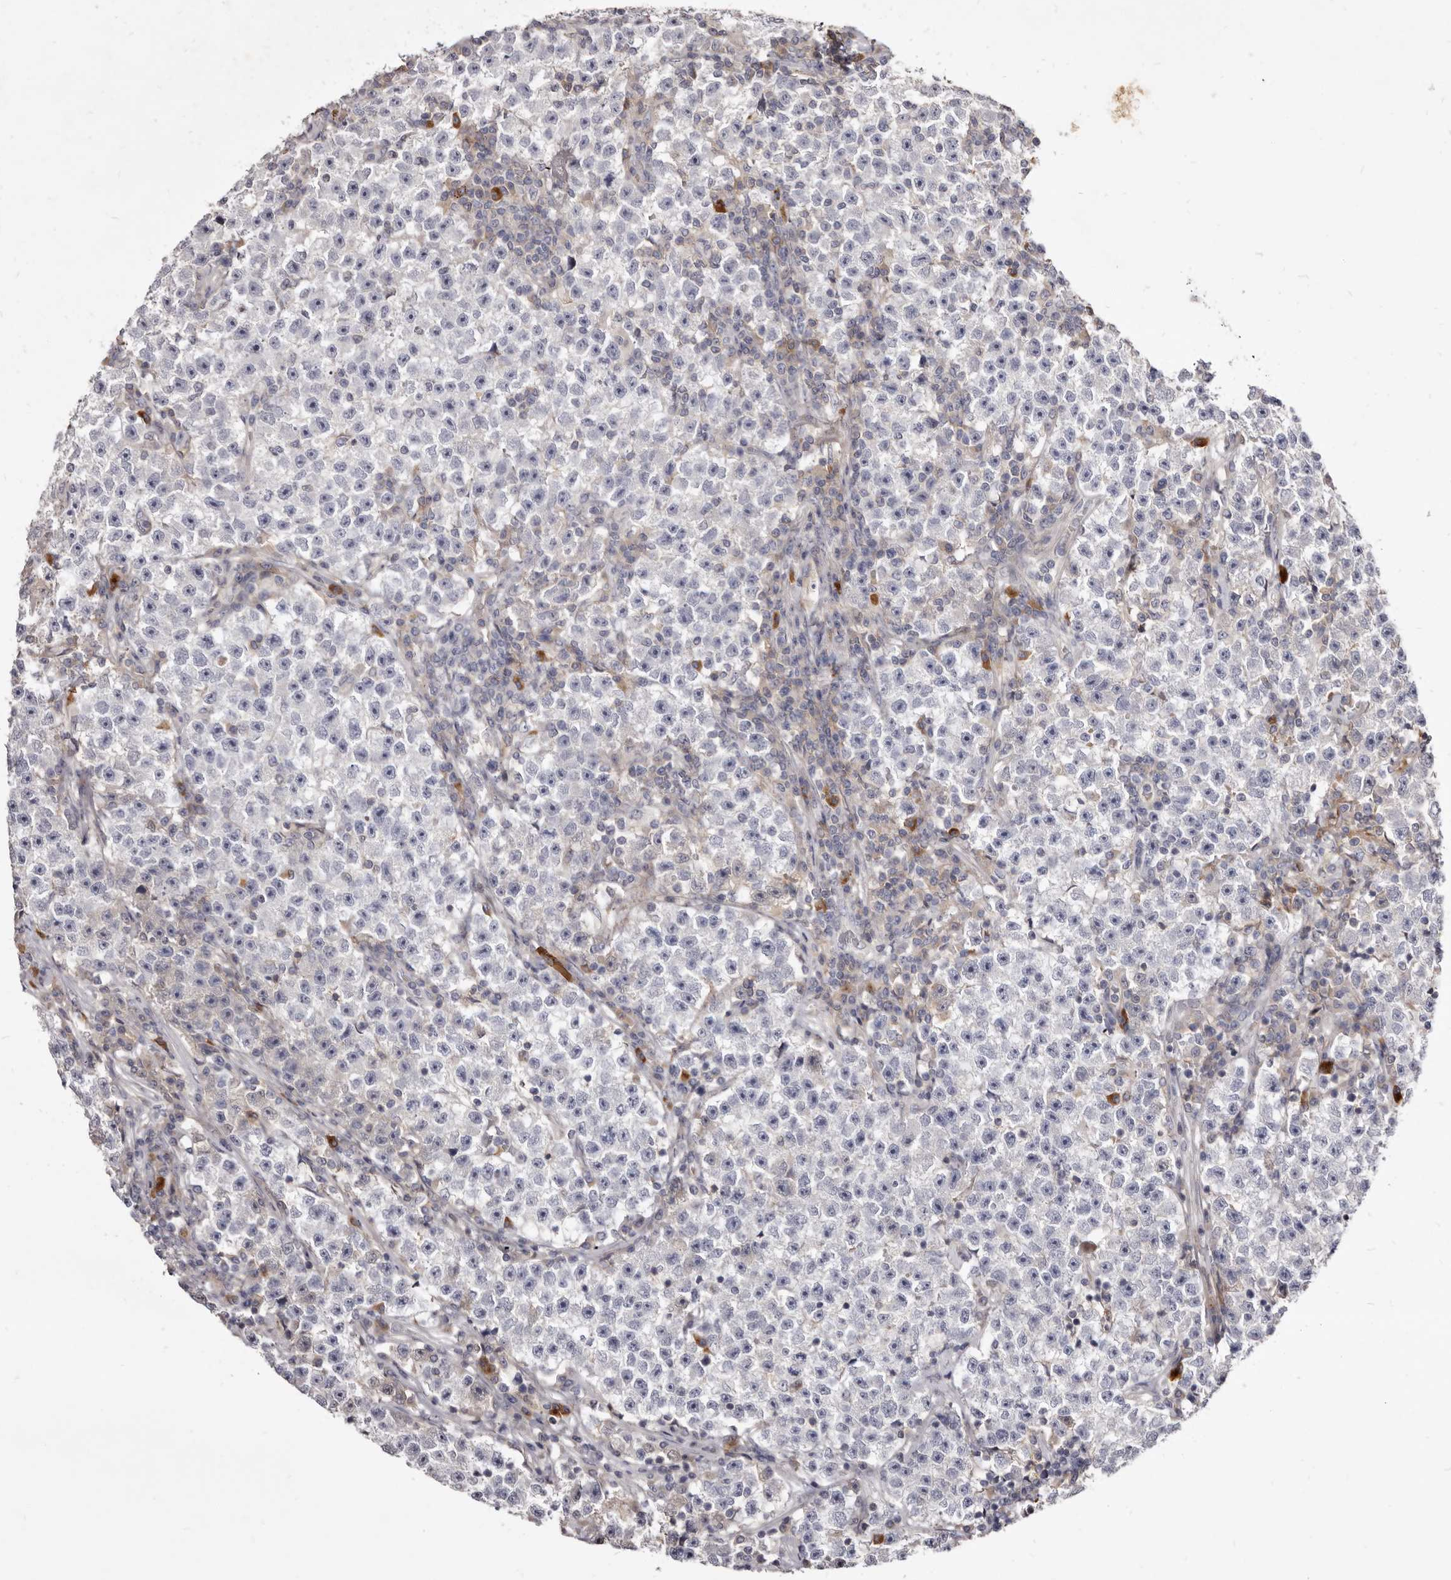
{"staining": {"intensity": "negative", "quantity": "none", "location": "none"}, "tissue": "testis cancer", "cell_type": "Tumor cells", "image_type": "cancer", "snomed": [{"axis": "morphology", "description": "Seminoma, NOS"}, {"axis": "topography", "description": "Testis"}], "caption": "This photomicrograph is of testis cancer (seminoma) stained with IHC to label a protein in brown with the nuclei are counter-stained blue. There is no positivity in tumor cells.", "gene": "FAS", "patient": {"sex": "male", "age": 22}}